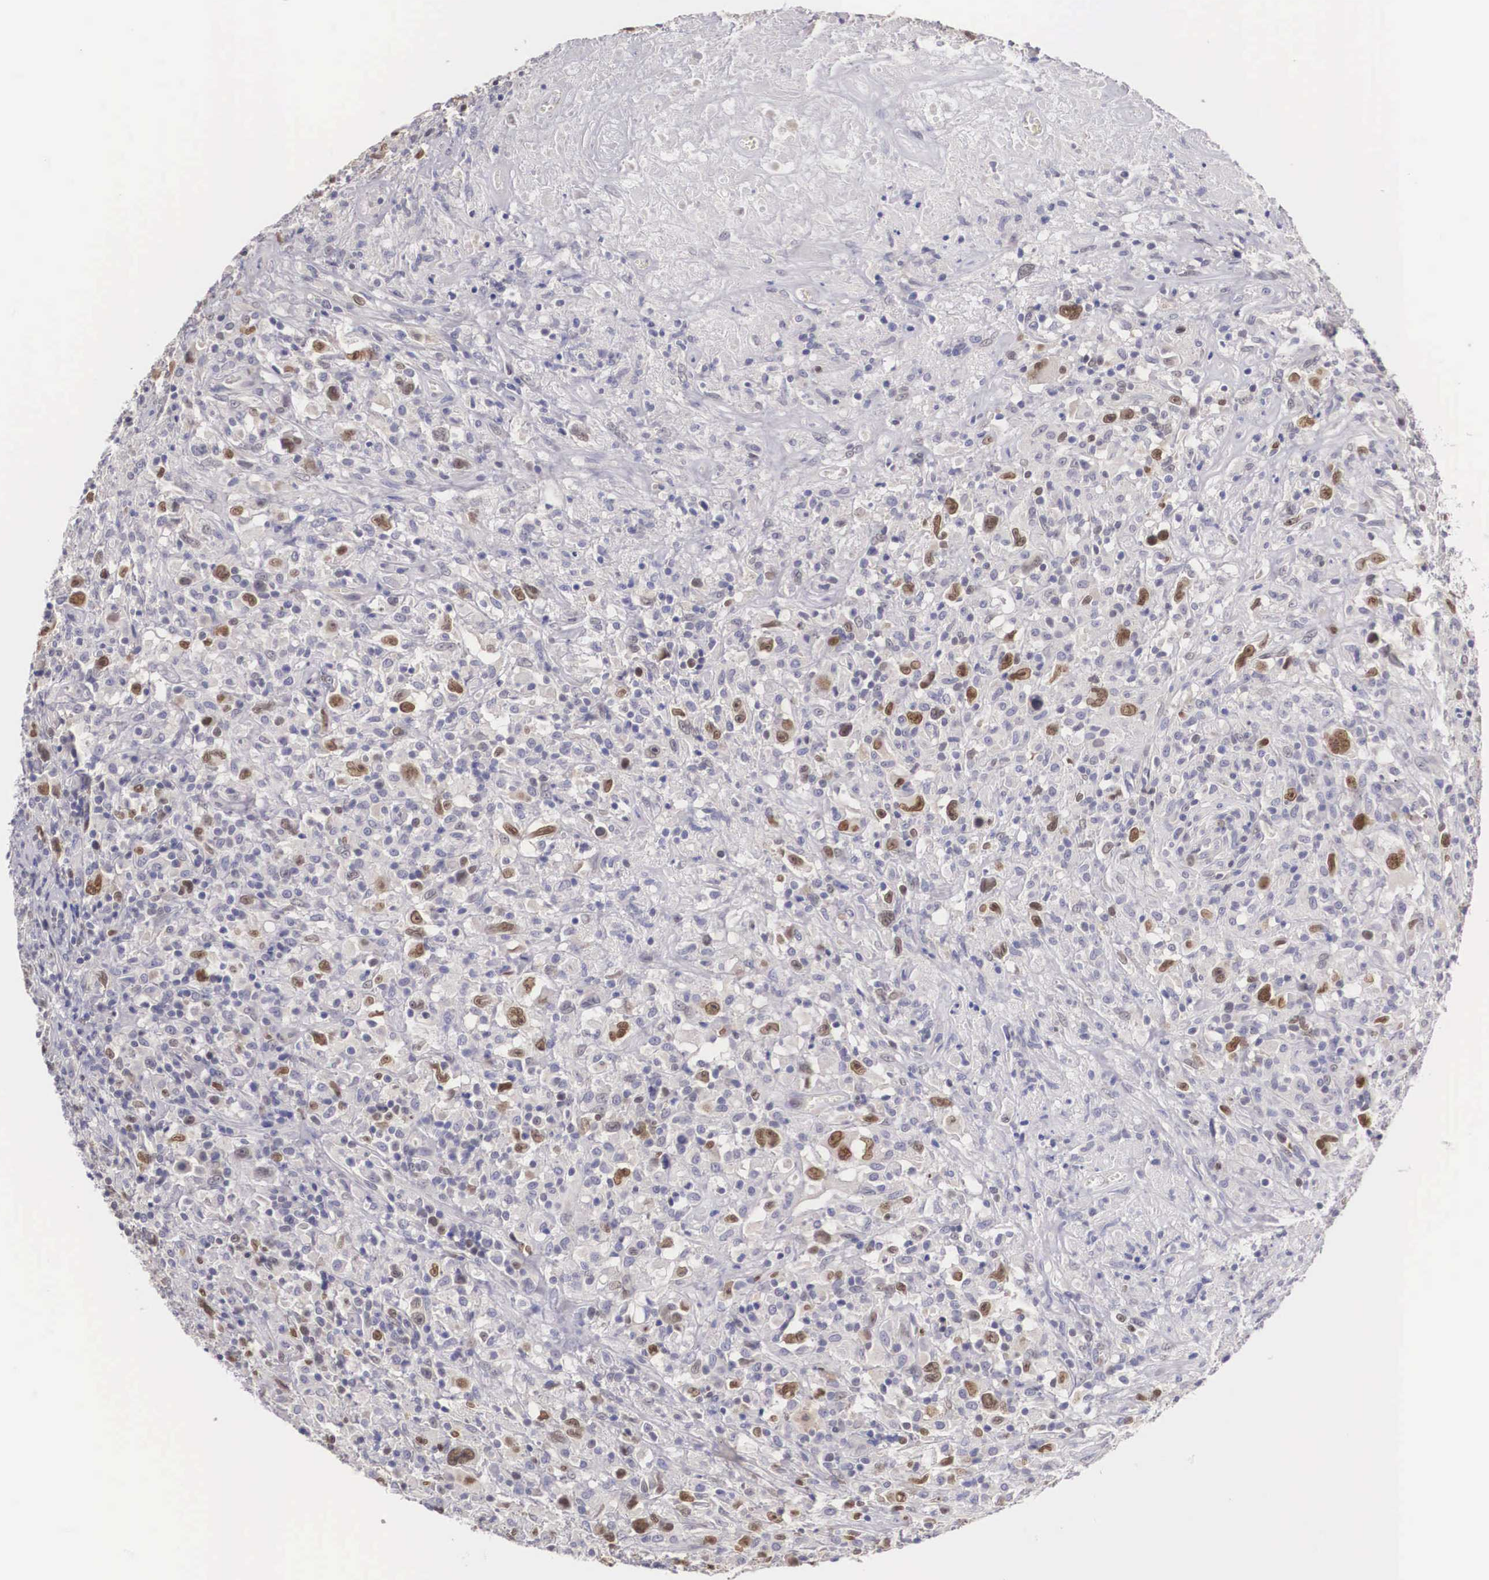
{"staining": {"intensity": "moderate", "quantity": "<25%", "location": "nuclear"}, "tissue": "lymphoma", "cell_type": "Tumor cells", "image_type": "cancer", "snomed": [{"axis": "morphology", "description": "Hodgkin's disease, NOS"}, {"axis": "topography", "description": "Lymph node"}], "caption": "Immunohistochemistry of Hodgkin's disease exhibits low levels of moderate nuclear positivity in approximately <25% of tumor cells.", "gene": "ENOX2", "patient": {"sex": "male", "age": 46}}